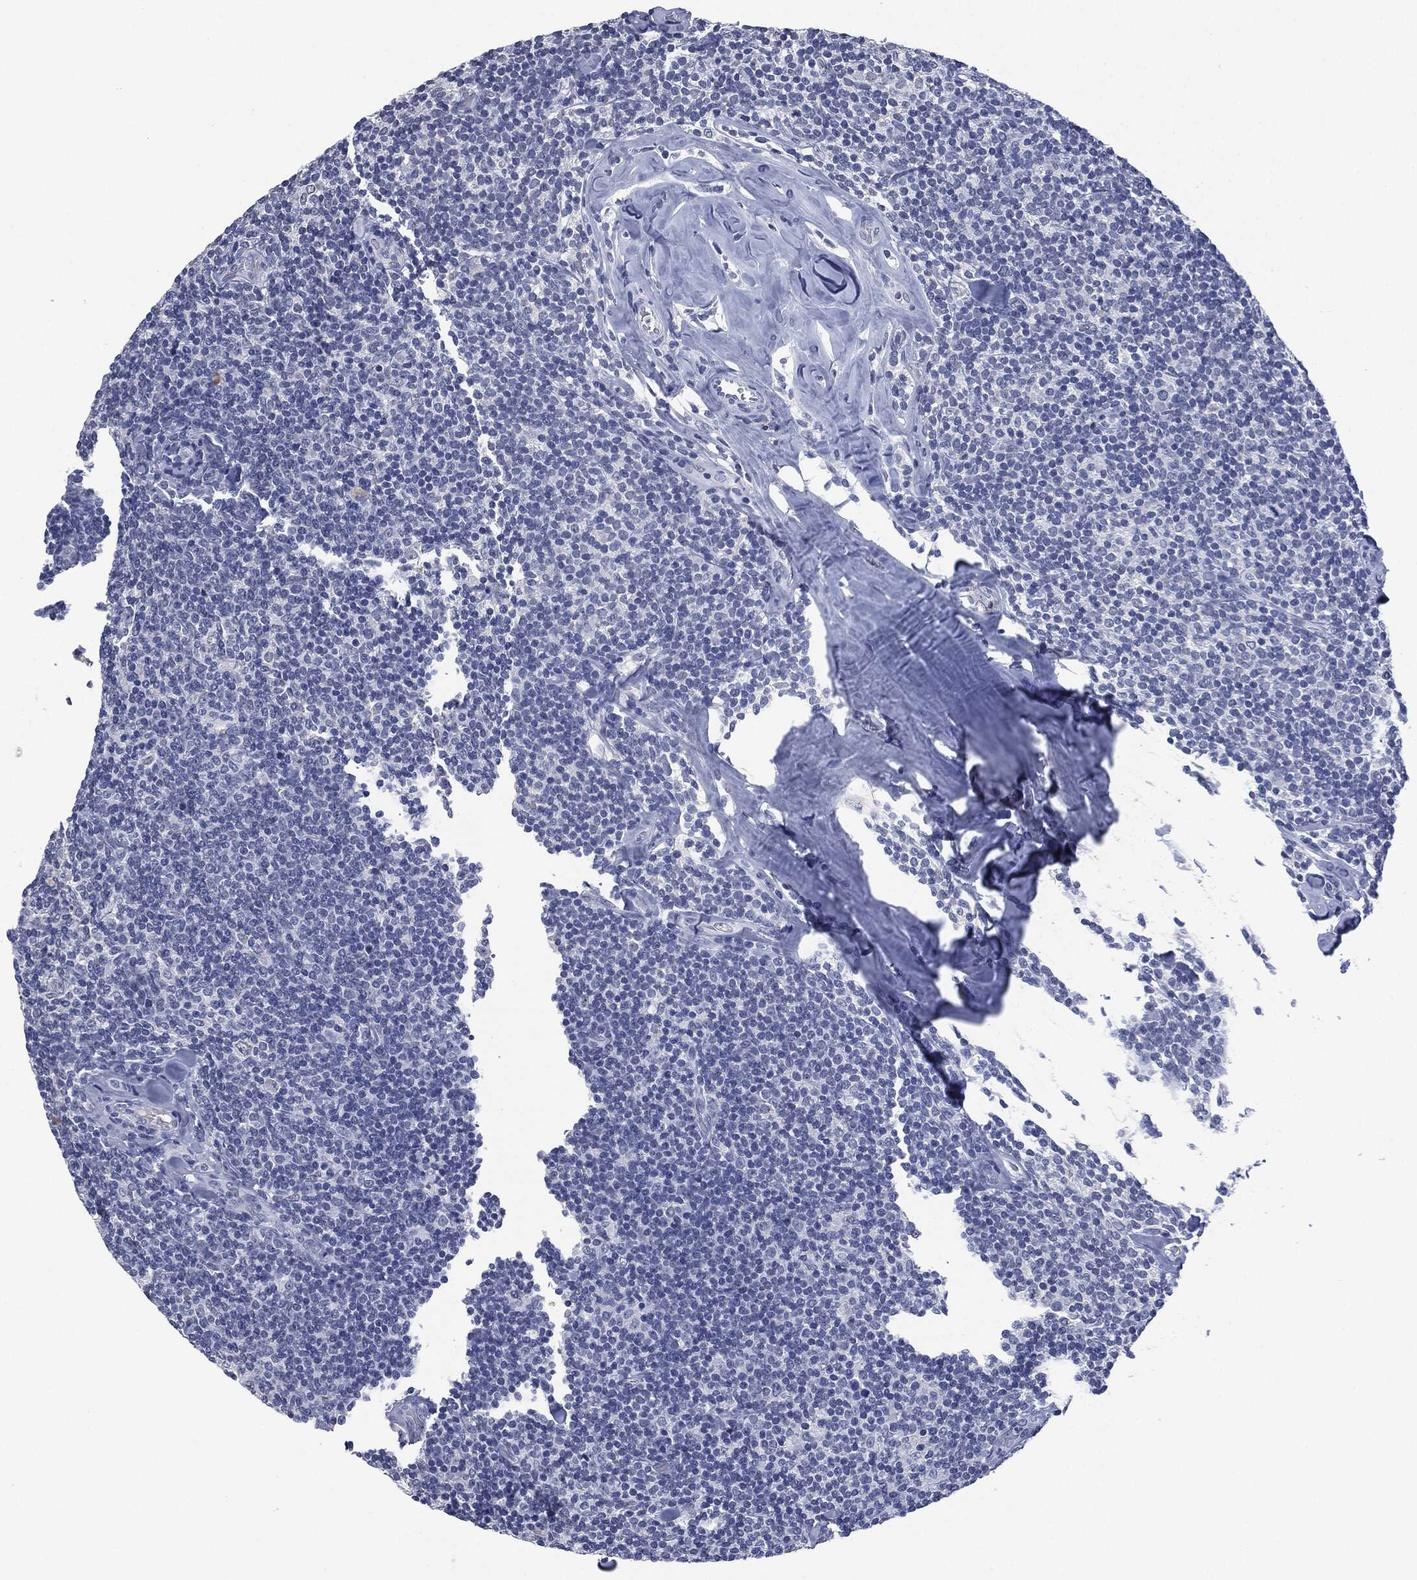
{"staining": {"intensity": "negative", "quantity": "none", "location": "none"}, "tissue": "lymphoma", "cell_type": "Tumor cells", "image_type": "cancer", "snomed": [{"axis": "morphology", "description": "Malignant lymphoma, non-Hodgkin's type, Low grade"}, {"axis": "topography", "description": "Lymph node"}], "caption": "Immunohistochemistry (IHC) photomicrograph of malignant lymphoma, non-Hodgkin's type (low-grade) stained for a protein (brown), which demonstrates no expression in tumor cells.", "gene": "SIGLEC7", "patient": {"sex": "female", "age": 56}}